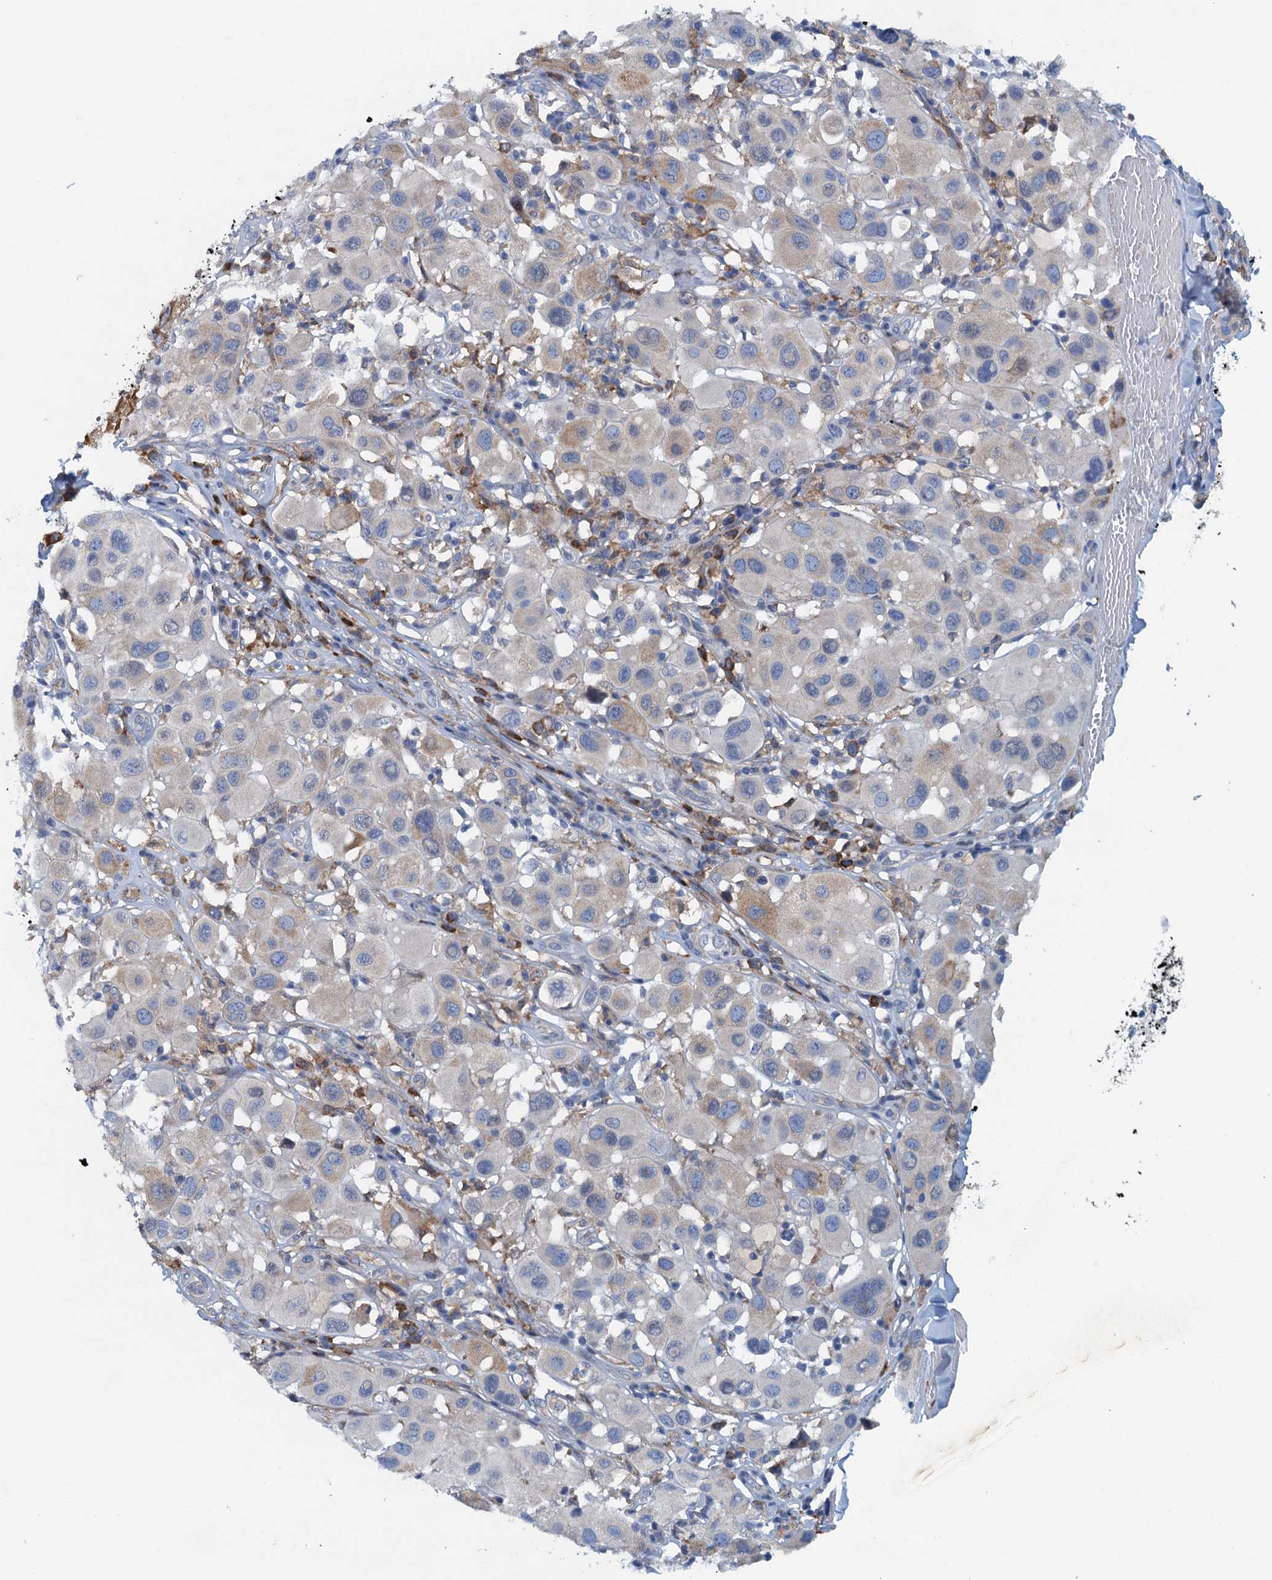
{"staining": {"intensity": "moderate", "quantity": "<25%", "location": "cytoplasmic/membranous"}, "tissue": "melanoma", "cell_type": "Tumor cells", "image_type": "cancer", "snomed": [{"axis": "morphology", "description": "Malignant melanoma, Metastatic site"}, {"axis": "topography", "description": "Skin"}], "caption": "Moderate cytoplasmic/membranous protein staining is present in approximately <25% of tumor cells in malignant melanoma (metastatic site).", "gene": "MYDGF", "patient": {"sex": "male", "age": 41}}